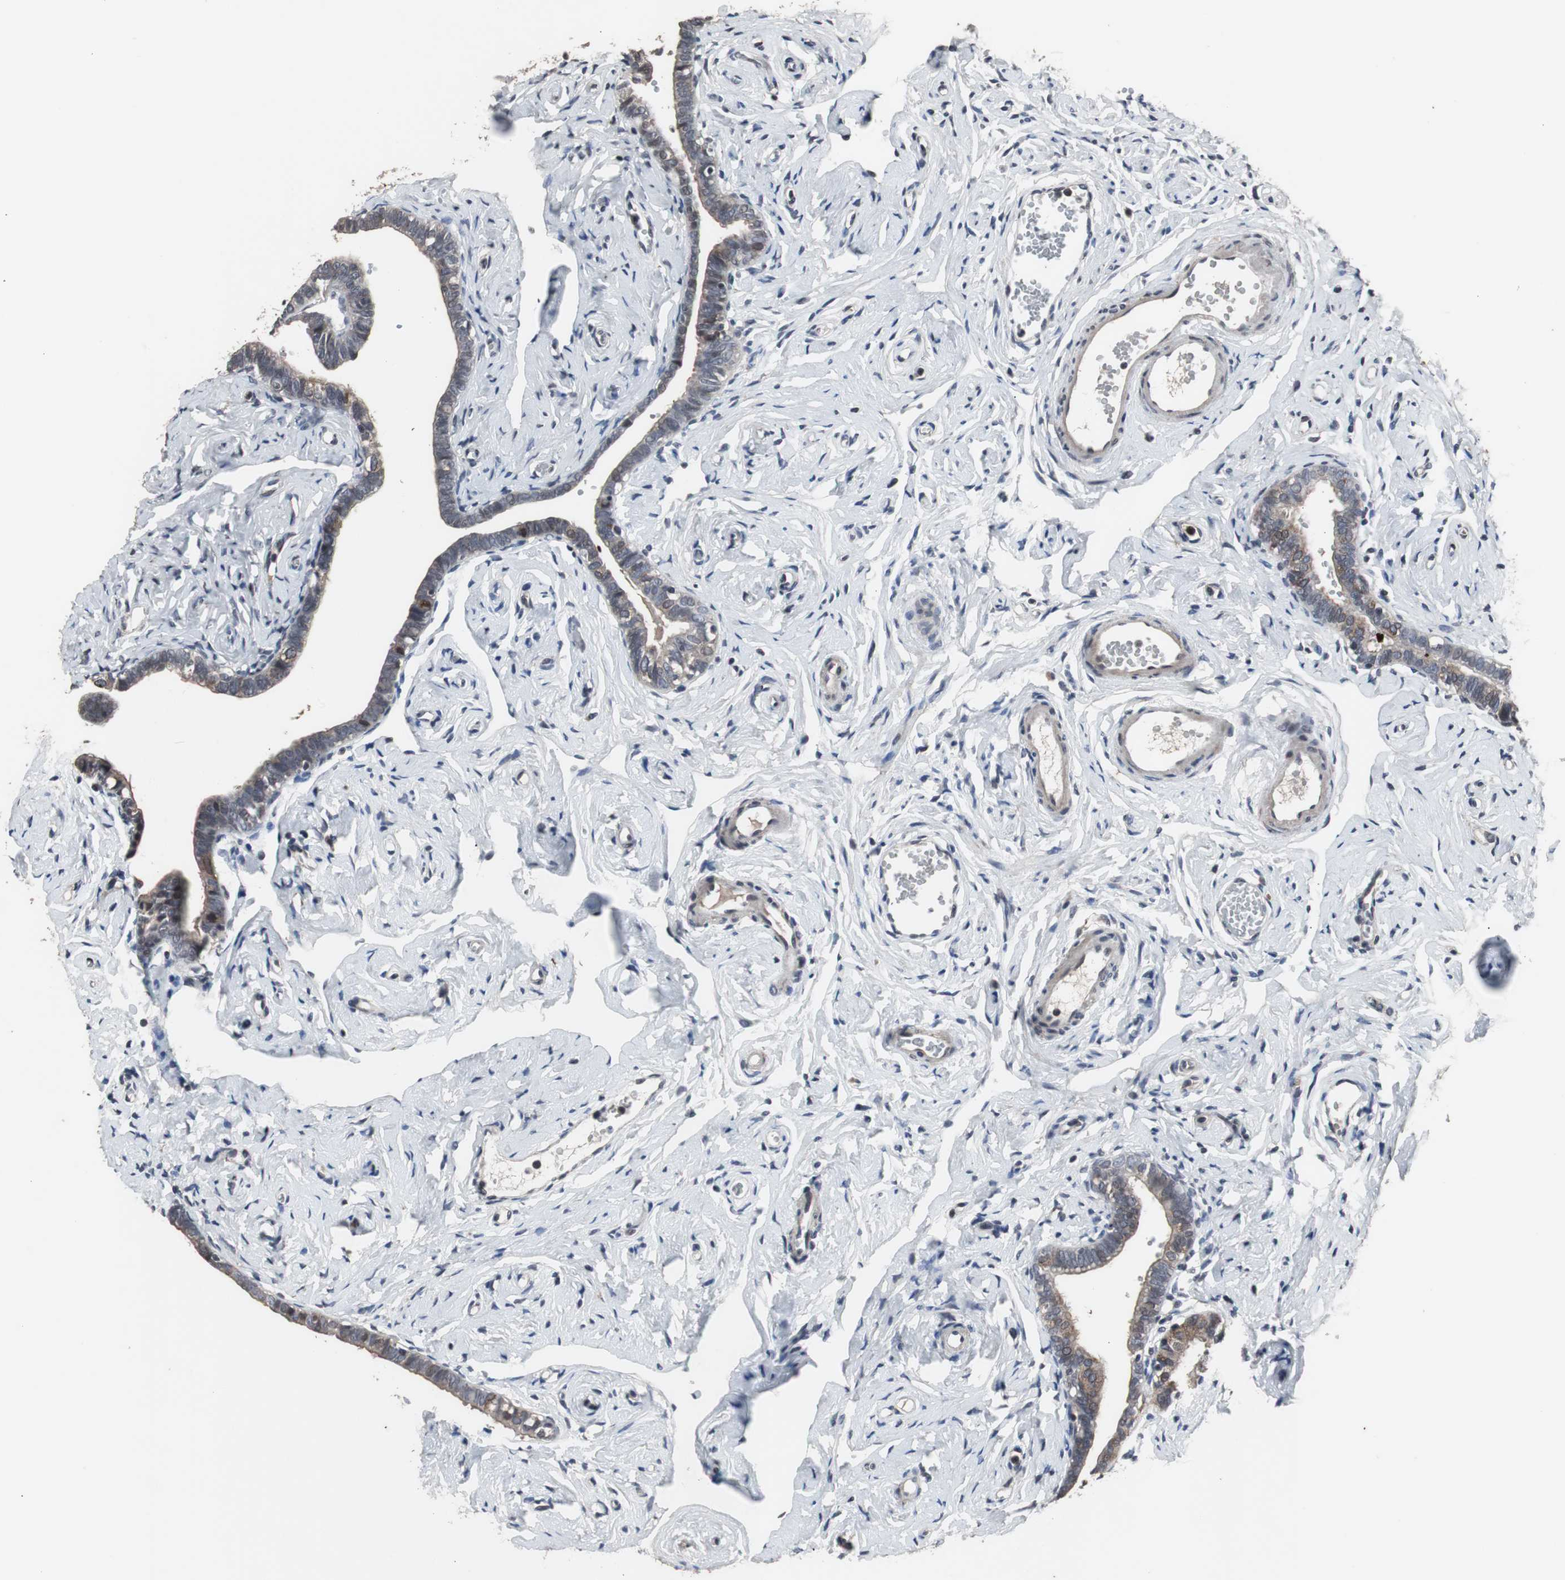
{"staining": {"intensity": "weak", "quantity": ">75%", "location": "cytoplasmic/membranous"}, "tissue": "fallopian tube", "cell_type": "Glandular cells", "image_type": "normal", "snomed": [{"axis": "morphology", "description": "Normal tissue, NOS"}, {"axis": "topography", "description": "Fallopian tube"}], "caption": "IHC (DAB (3,3'-diaminobenzidine)) staining of normal human fallopian tube reveals weak cytoplasmic/membranous protein staining in approximately >75% of glandular cells.", "gene": "CRADD", "patient": {"sex": "female", "age": 71}}